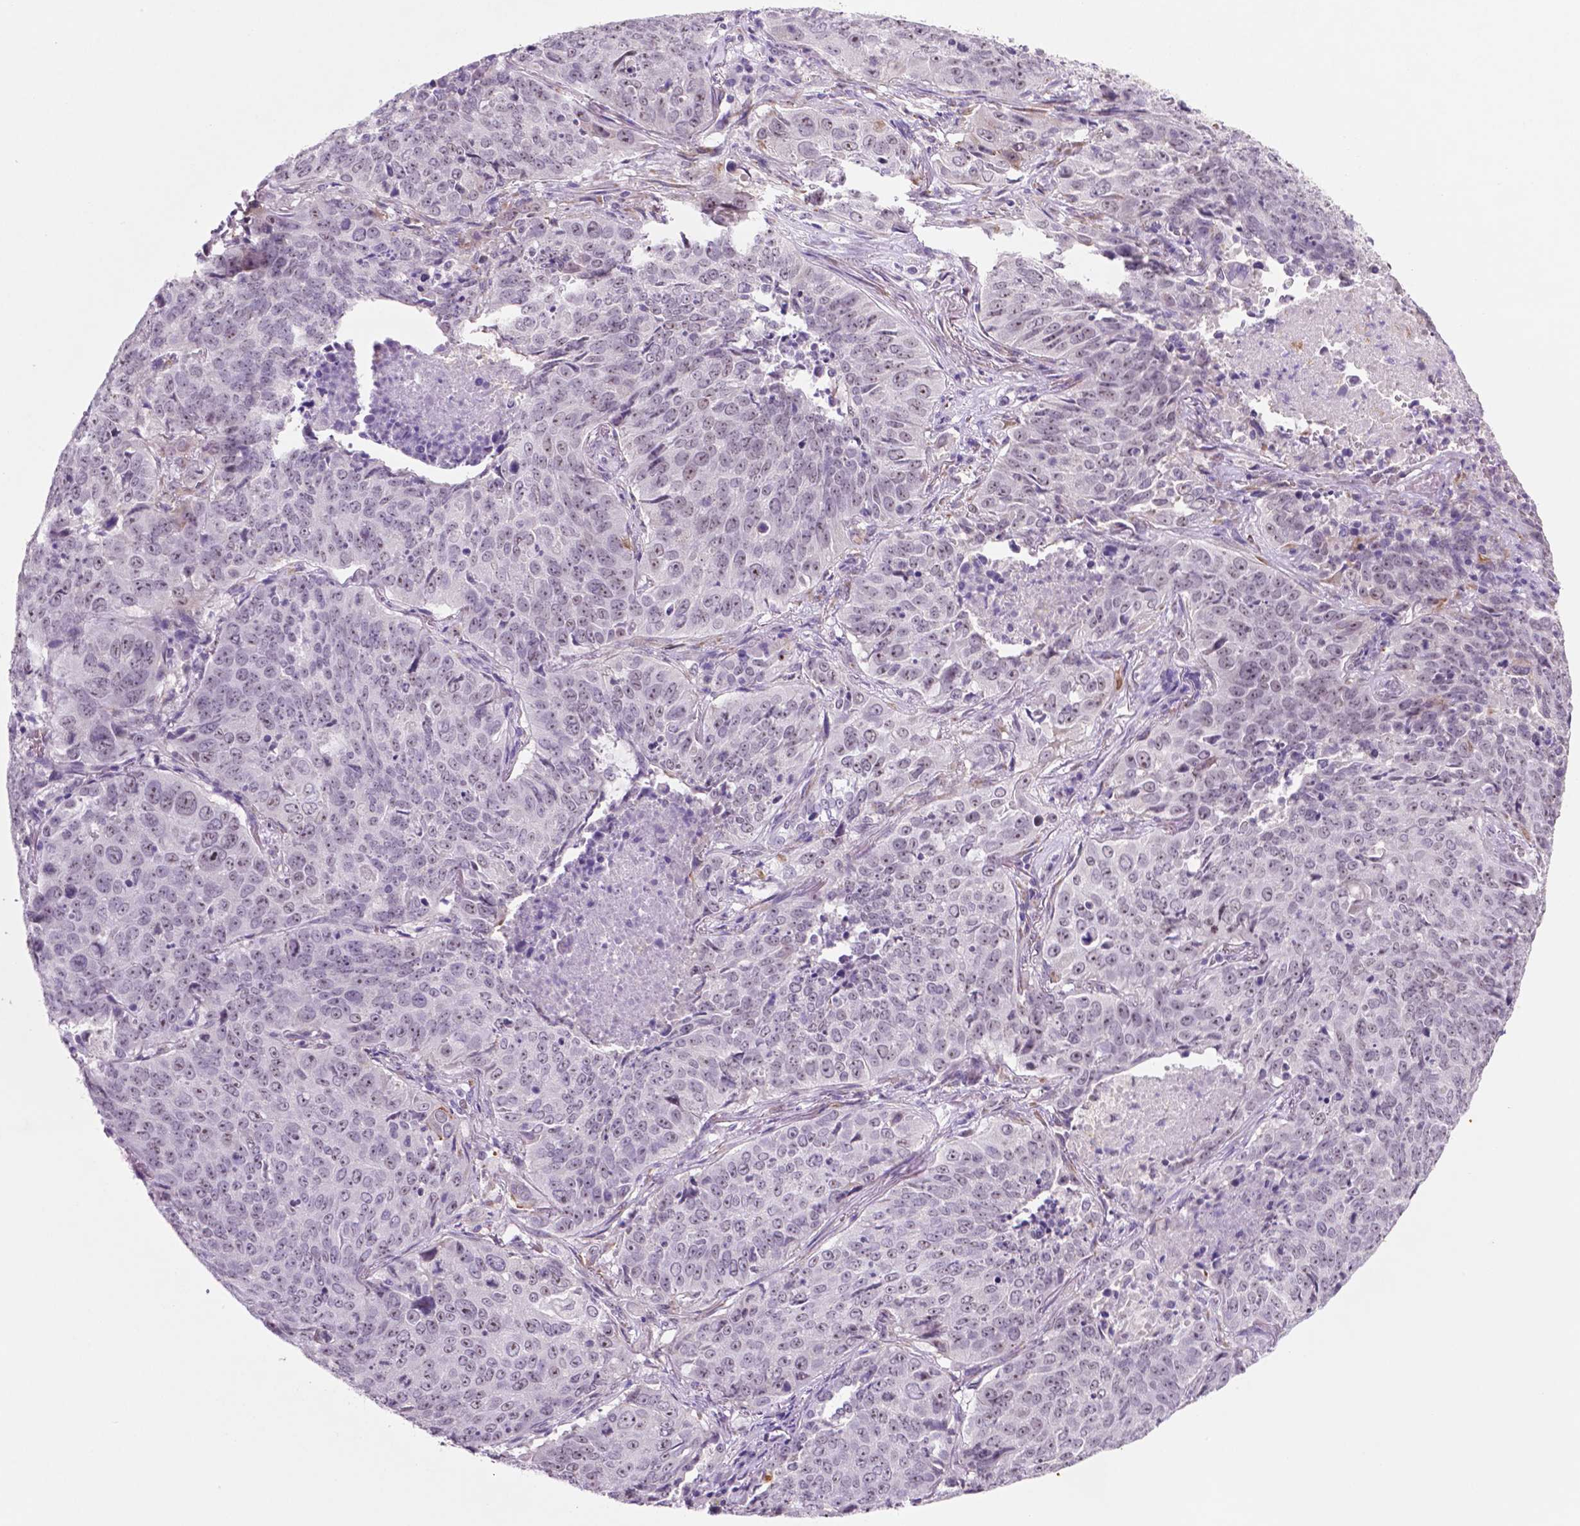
{"staining": {"intensity": "weak", "quantity": "<25%", "location": "nuclear"}, "tissue": "lung cancer", "cell_type": "Tumor cells", "image_type": "cancer", "snomed": [{"axis": "morphology", "description": "Normal tissue, NOS"}, {"axis": "morphology", "description": "Squamous cell carcinoma, NOS"}, {"axis": "topography", "description": "Bronchus"}, {"axis": "topography", "description": "Lung"}], "caption": "DAB (3,3'-diaminobenzidine) immunohistochemical staining of human lung squamous cell carcinoma reveals no significant expression in tumor cells.", "gene": "C18orf21", "patient": {"sex": "male", "age": 64}}